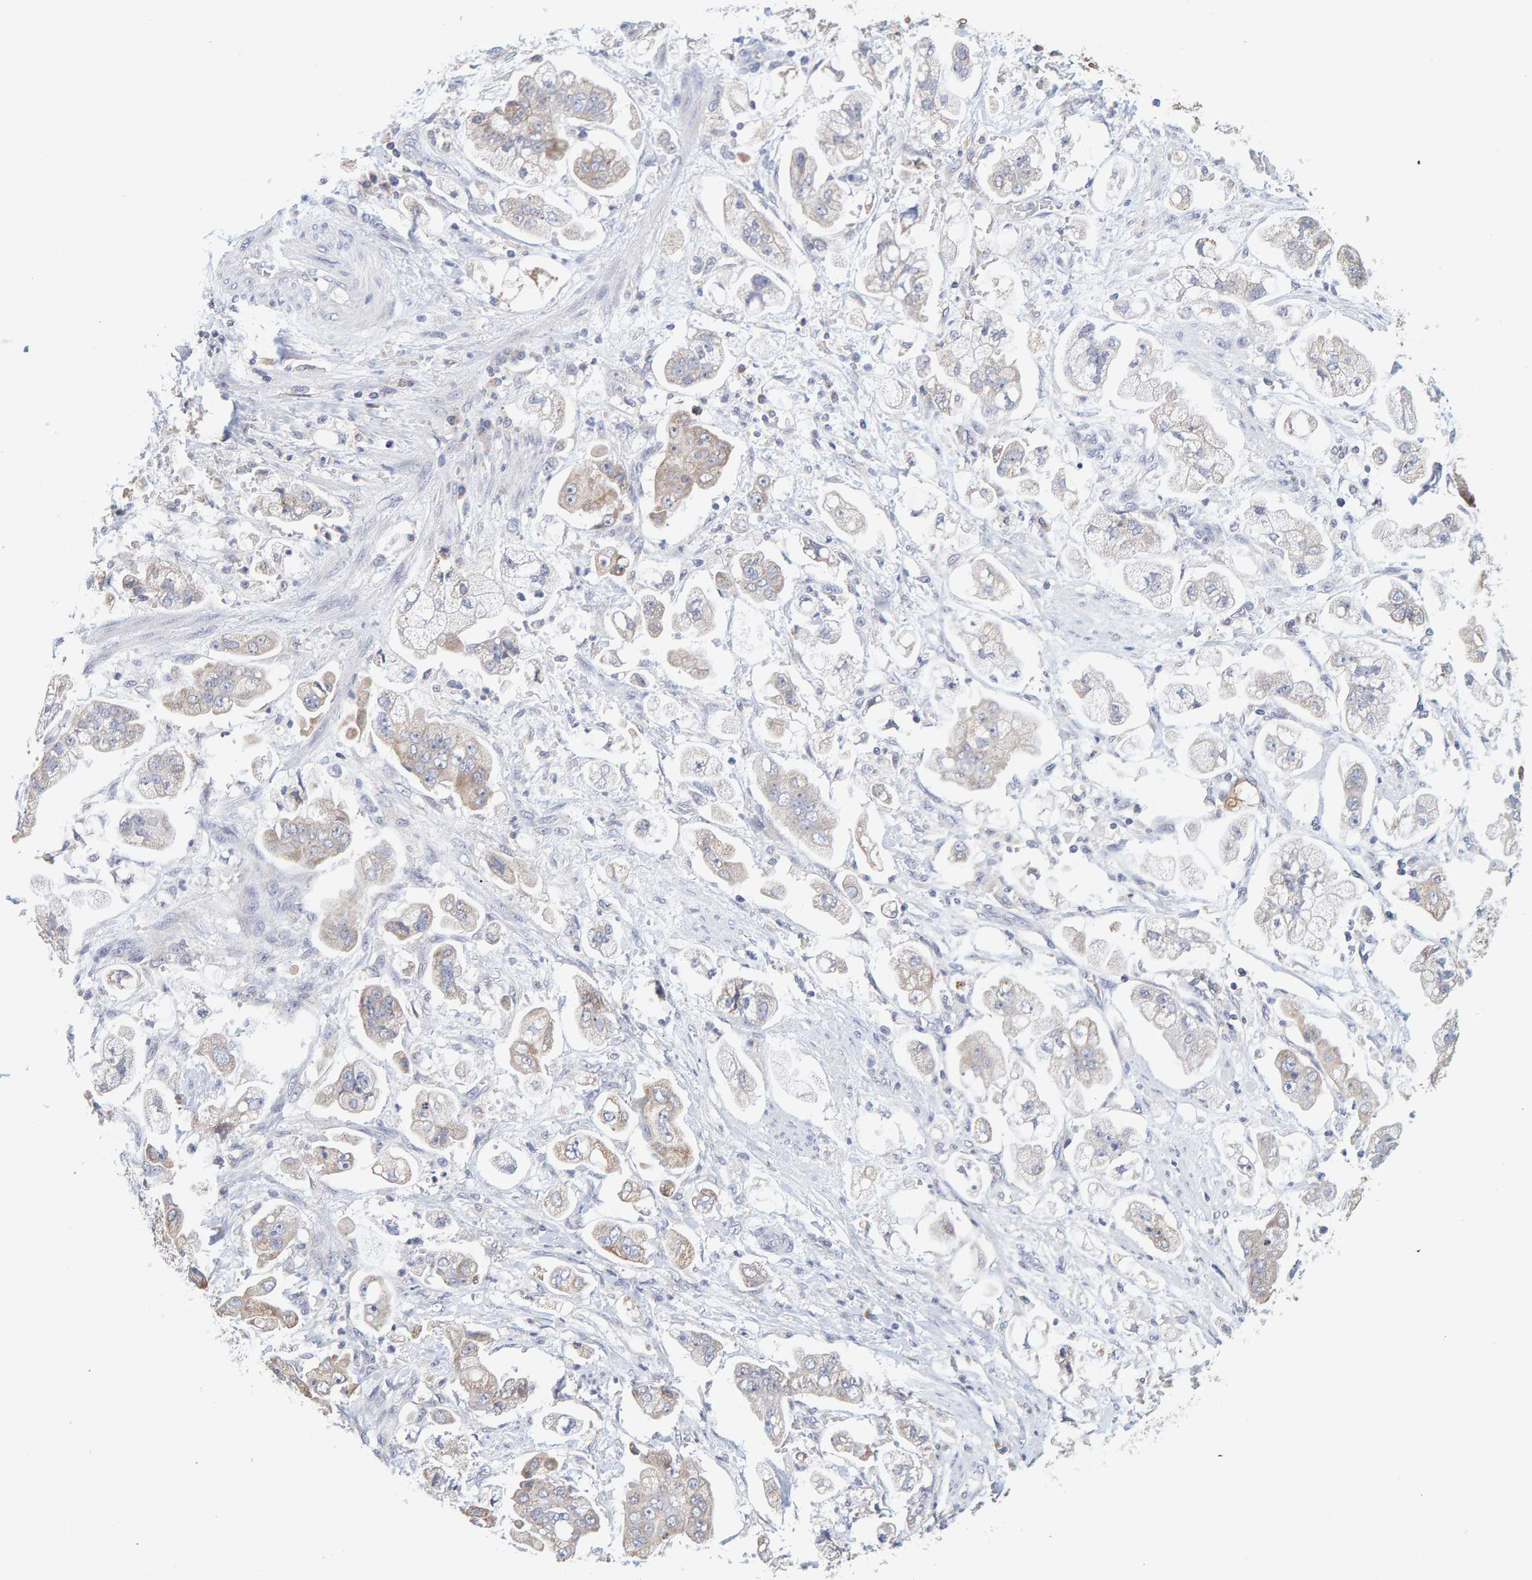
{"staining": {"intensity": "weak", "quantity": ">75%", "location": "cytoplasmic/membranous"}, "tissue": "stomach cancer", "cell_type": "Tumor cells", "image_type": "cancer", "snomed": [{"axis": "morphology", "description": "Adenocarcinoma, NOS"}, {"axis": "topography", "description": "Stomach"}], "caption": "The immunohistochemical stain shows weak cytoplasmic/membranous expression in tumor cells of stomach cancer (adenocarcinoma) tissue.", "gene": "SGPL1", "patient": {"sex": "male", "age": 62}}